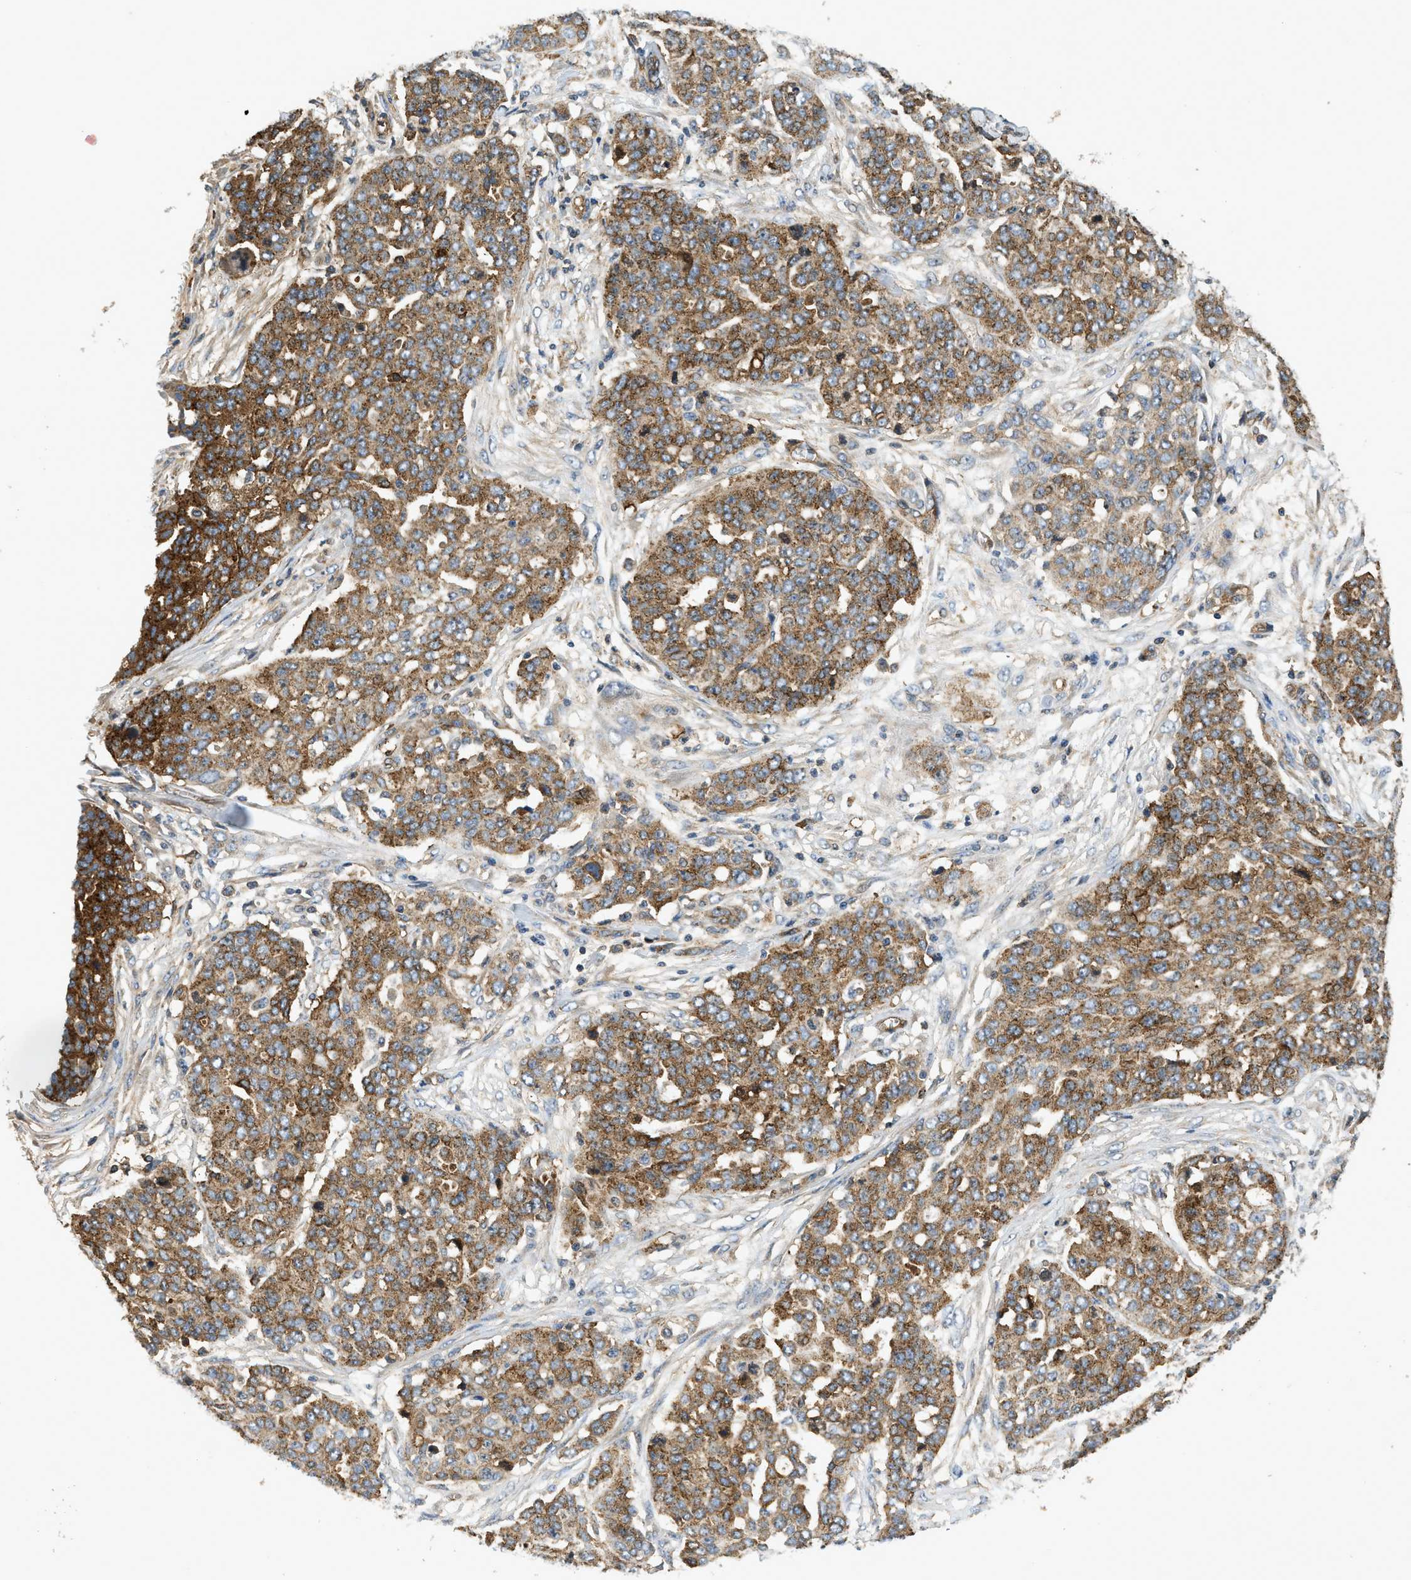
{"staining": {"intensity": "strong", "quantity": ">75%", "location": "cytoplasmic/membranous"}, "tissue": "ovarian cancer", "cell_type": "Tumor cells", "image_type": "cancer", "snomed": [{"axis": "morphology", "description": "Cystadenocarcinoma, serous, NOS"}, {"axis": "topography", "description": "Soft tissue"}, {"axis": "topography", "description": "Ovary"}], "caption": "Brown immunohistochemical staining in human ovarian cancer shows strong cytoplasmic/membranous positivity in approximately >75% of tumor cells. (Stains: DAB in brown, nuclei in blue, Microscopy: brightfield microscopy at high magnification).", "gene": "HIP1", "patient": {"sex": "female", "age": 57}}